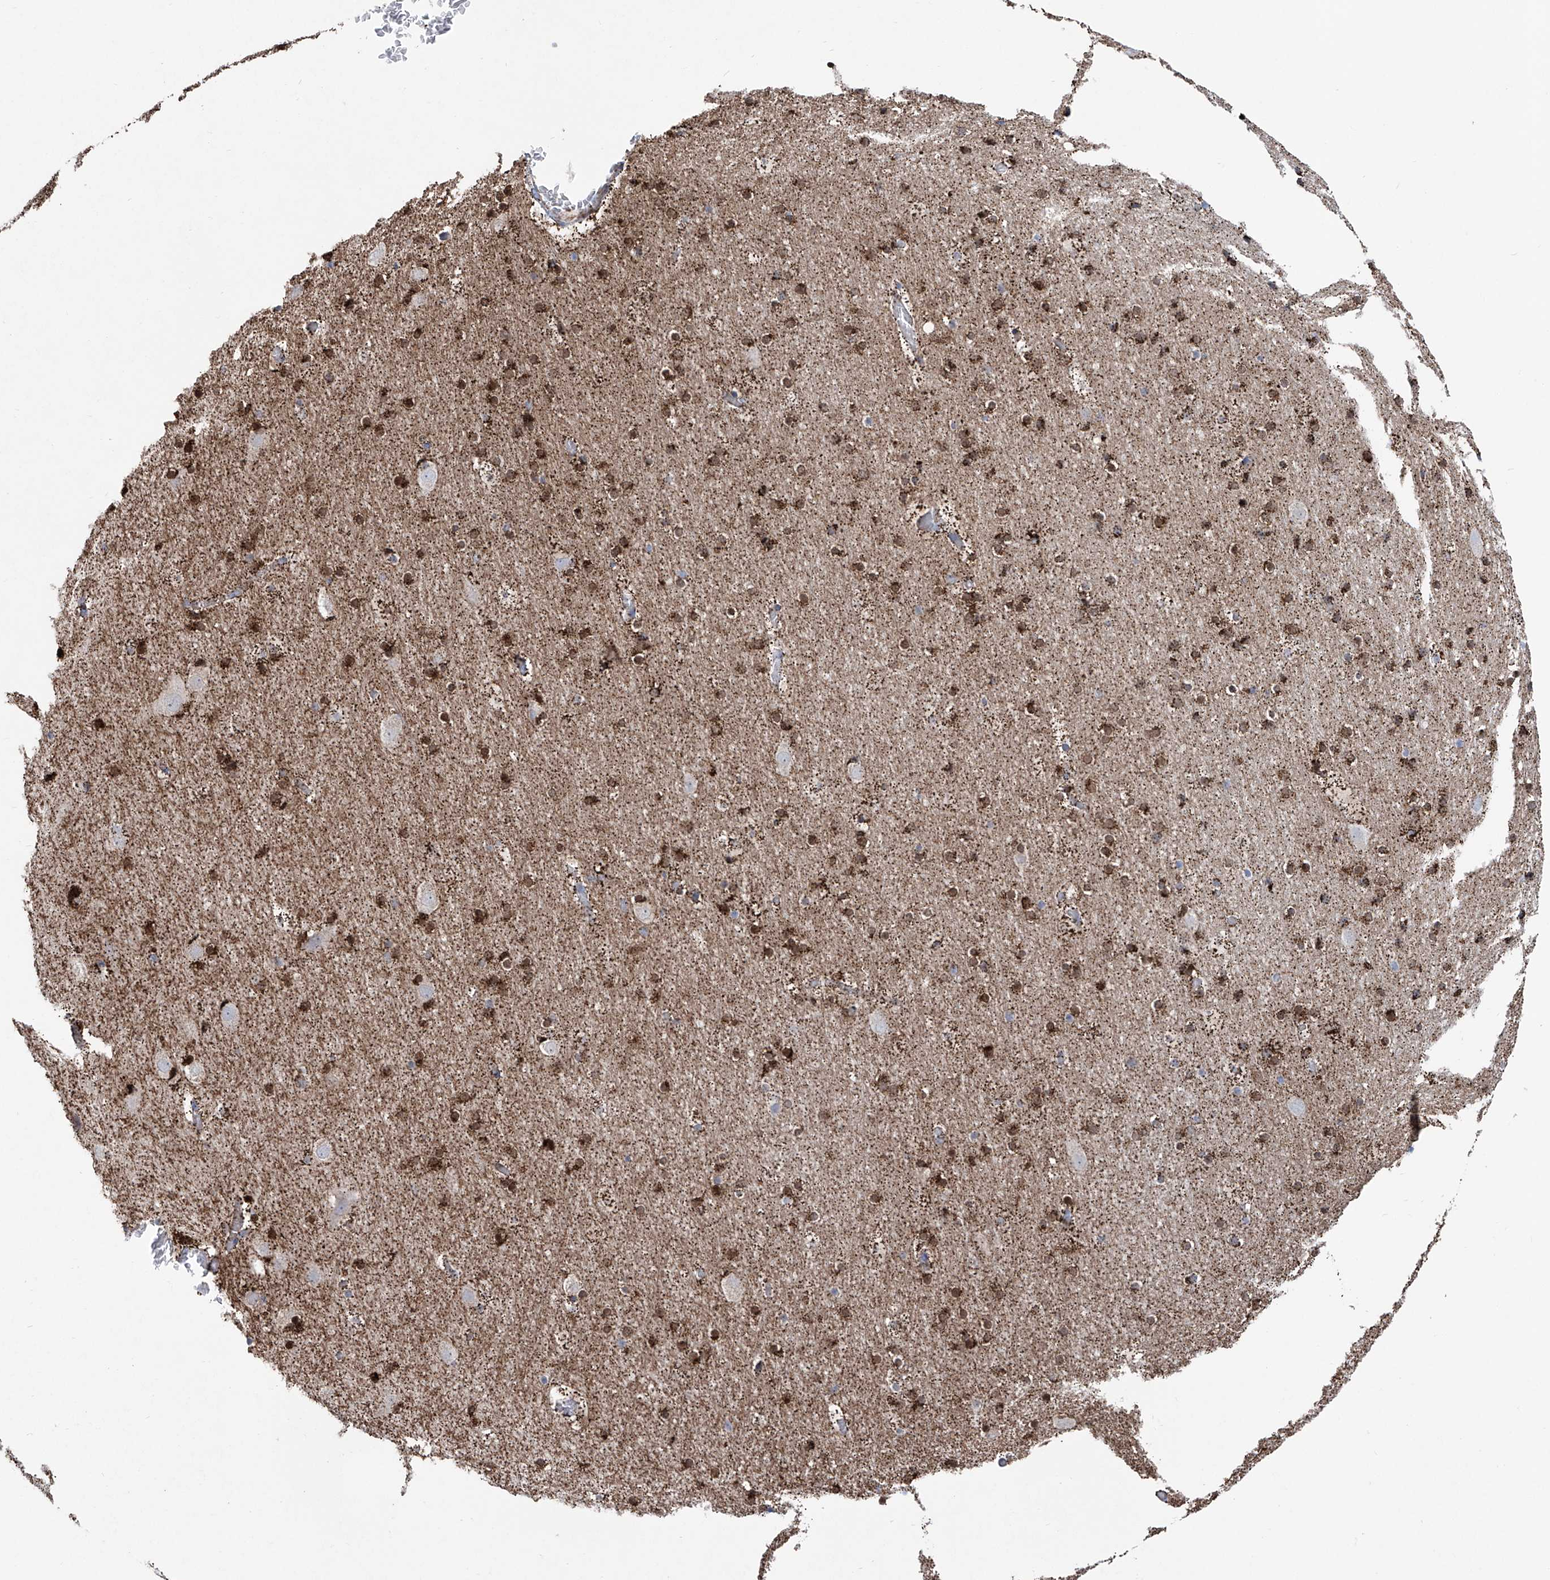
{"staining": {"intensity": "moderate", "quantity": ">75%", "location": "cytoplasmic/membranous"}, "tissue": "cerebral cortex", "cell_type": "Endothelial cells", "image_type": "normal", "snomed": [{"axis": "morphology", "description": "Normal tissue, NOS"}, {"axis": "topography", "description": "Cerebral cortex"}], "caption": "There is medium levels of moderate cytoplasmic/membranous expression in endothelial cells of benign cerebral cortex, as demonstrated by immunohistochemical staining (brown color).", "gene": "ALDH6A1", "patient": {"sex": "male", "age": 57}}